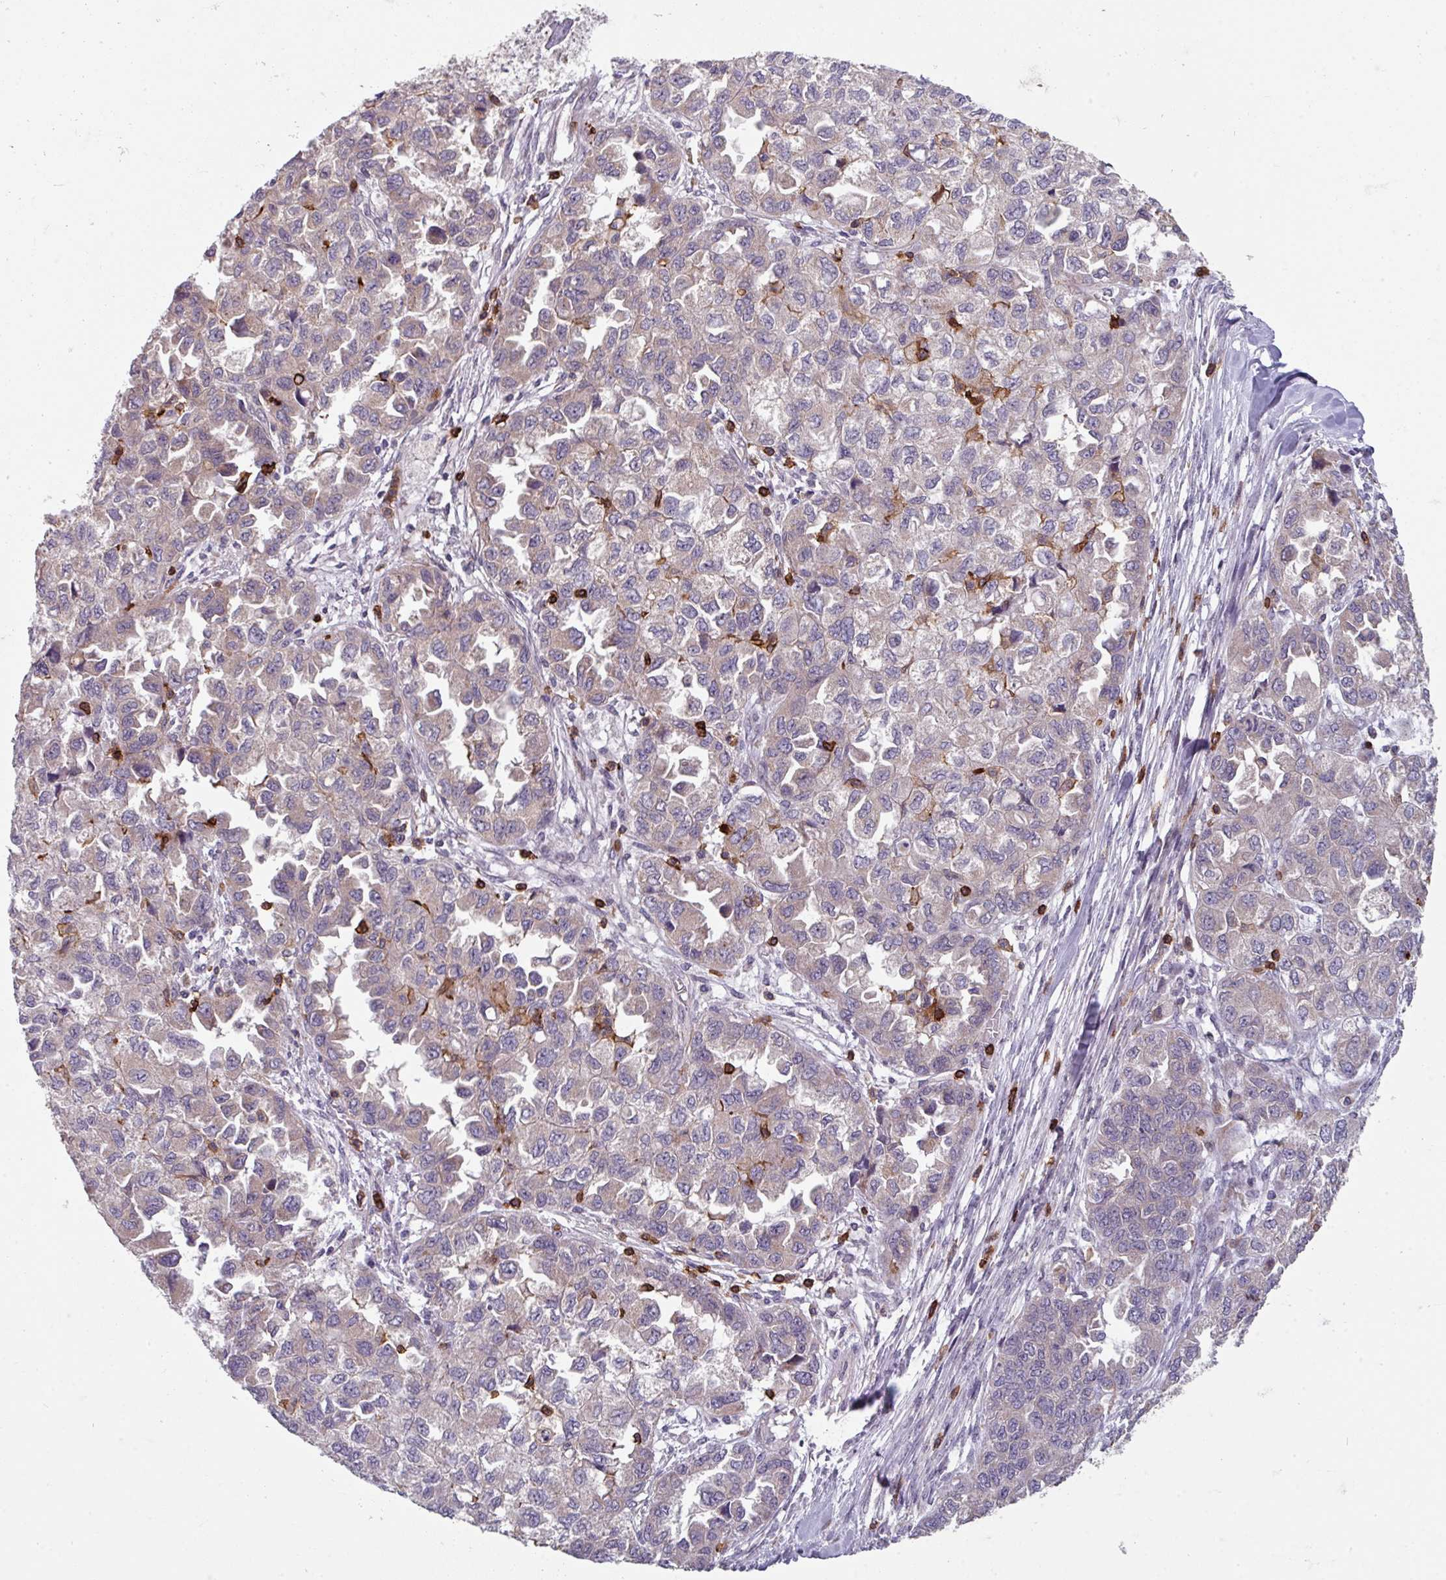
{"staining": {"intensity": "weak", "quantity": "<25%", "location": "cytoplasmic/membranous"}, "tissue": "ovarian cancer", "cell_type": "Tumor cells", "image_type": "cancer", "snomed": [{"axis": "morphology", "description": "Cystadenocarcinoma, serous, NOS"}, {"axis": "topography", "description": "Ovary"}], "caption": "This is a histopathology image of immunohistochemistry staining of serous cystadenocarcinoma (ovarian), which shows no expression in tumor cells.", "gene": "NEDD9", "patient": {"sex": "female", "age": 84}}